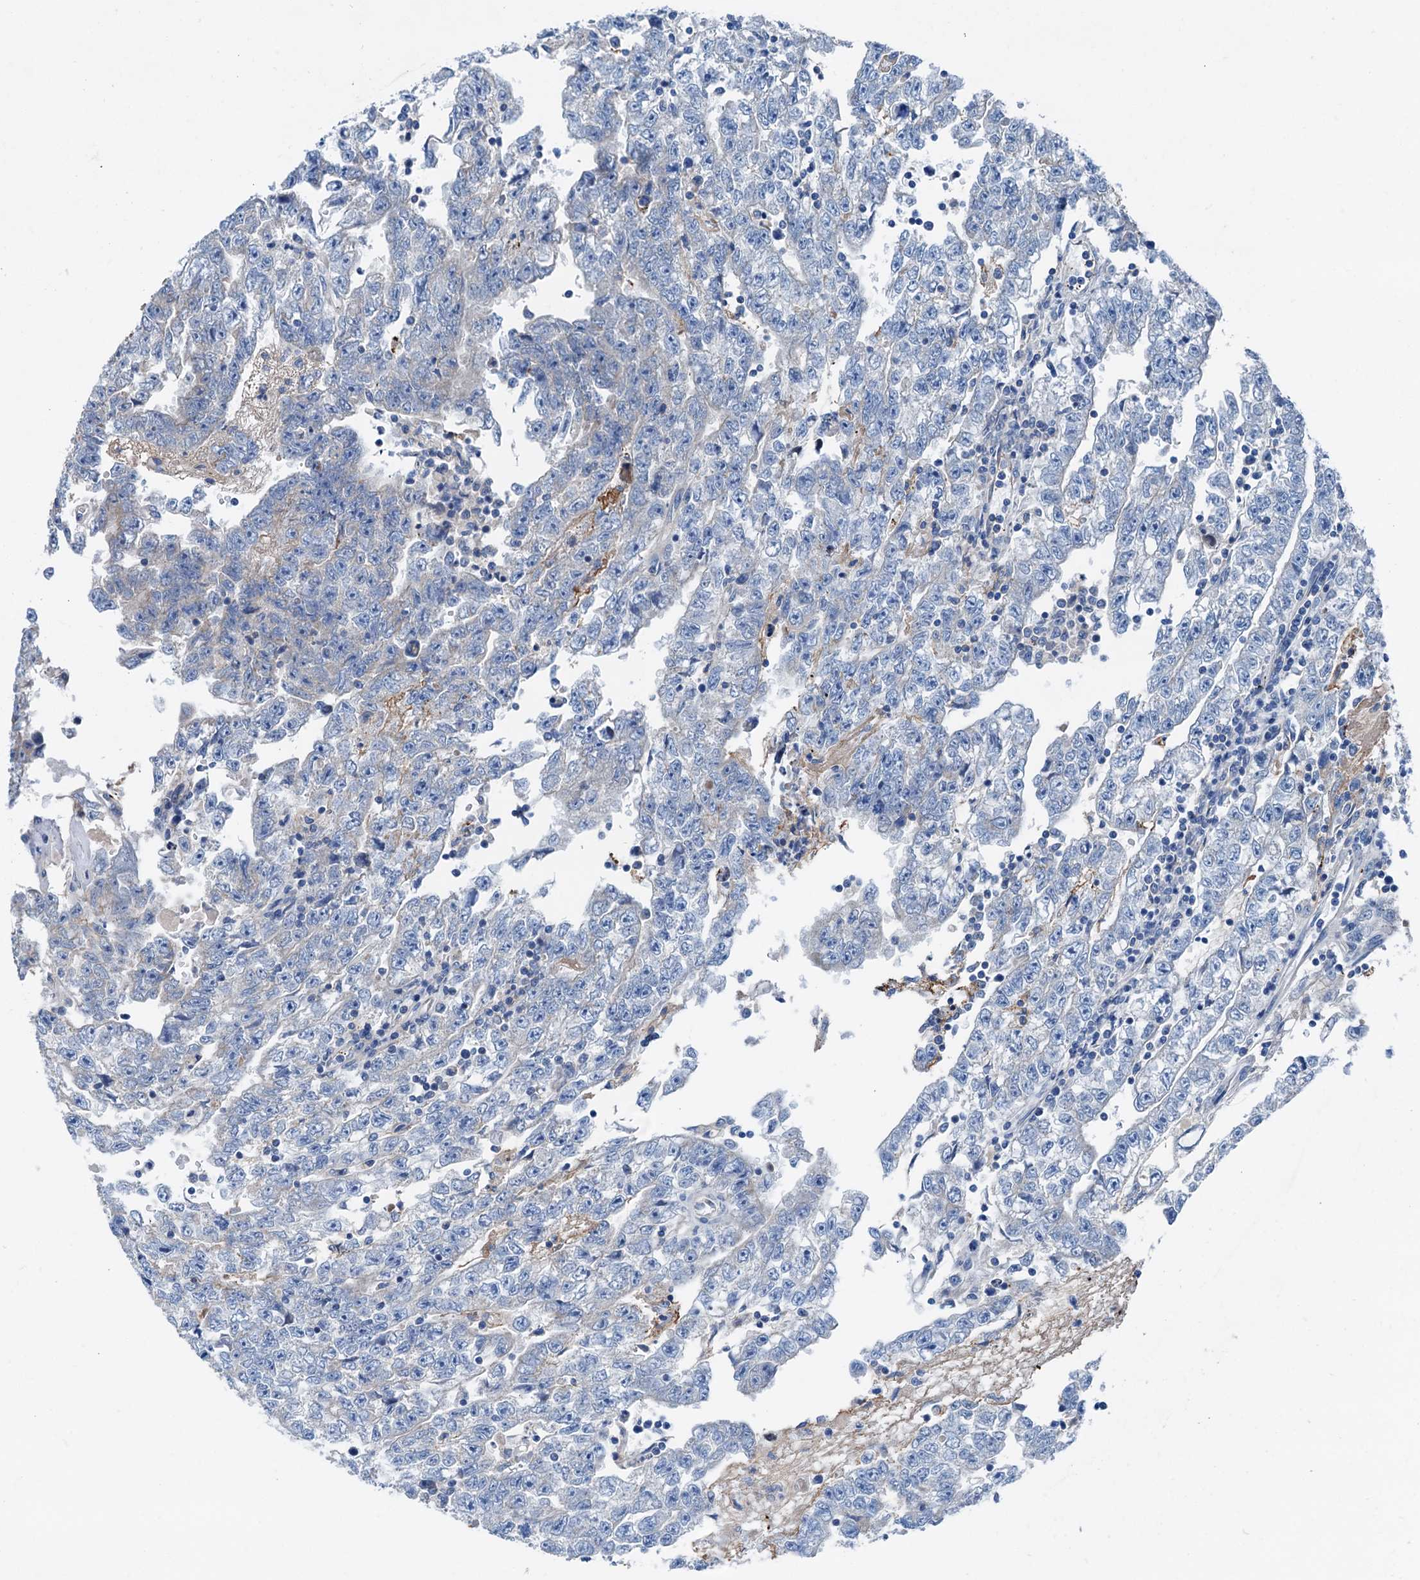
{"staining": {"intensity": "negative", "quantity": "none", "location": "none"}, "tissue": "testis cancer", "cell_type": "Tumor cells", "image_type": "cancer", "snomed": [{"axis": "morphology", "description": "Carcinoma, Embryonal, NOS"}, {"axis": "topography", "description": "Testis"}], "caption": "High power microscopy micrograph of an immunohistochemistry micrograph of embryonal carcinoma (testis), revealing no significant staining in tumor cells.", "gene": "KNDC1", "patient": {"sex": "male", "age": 25}}